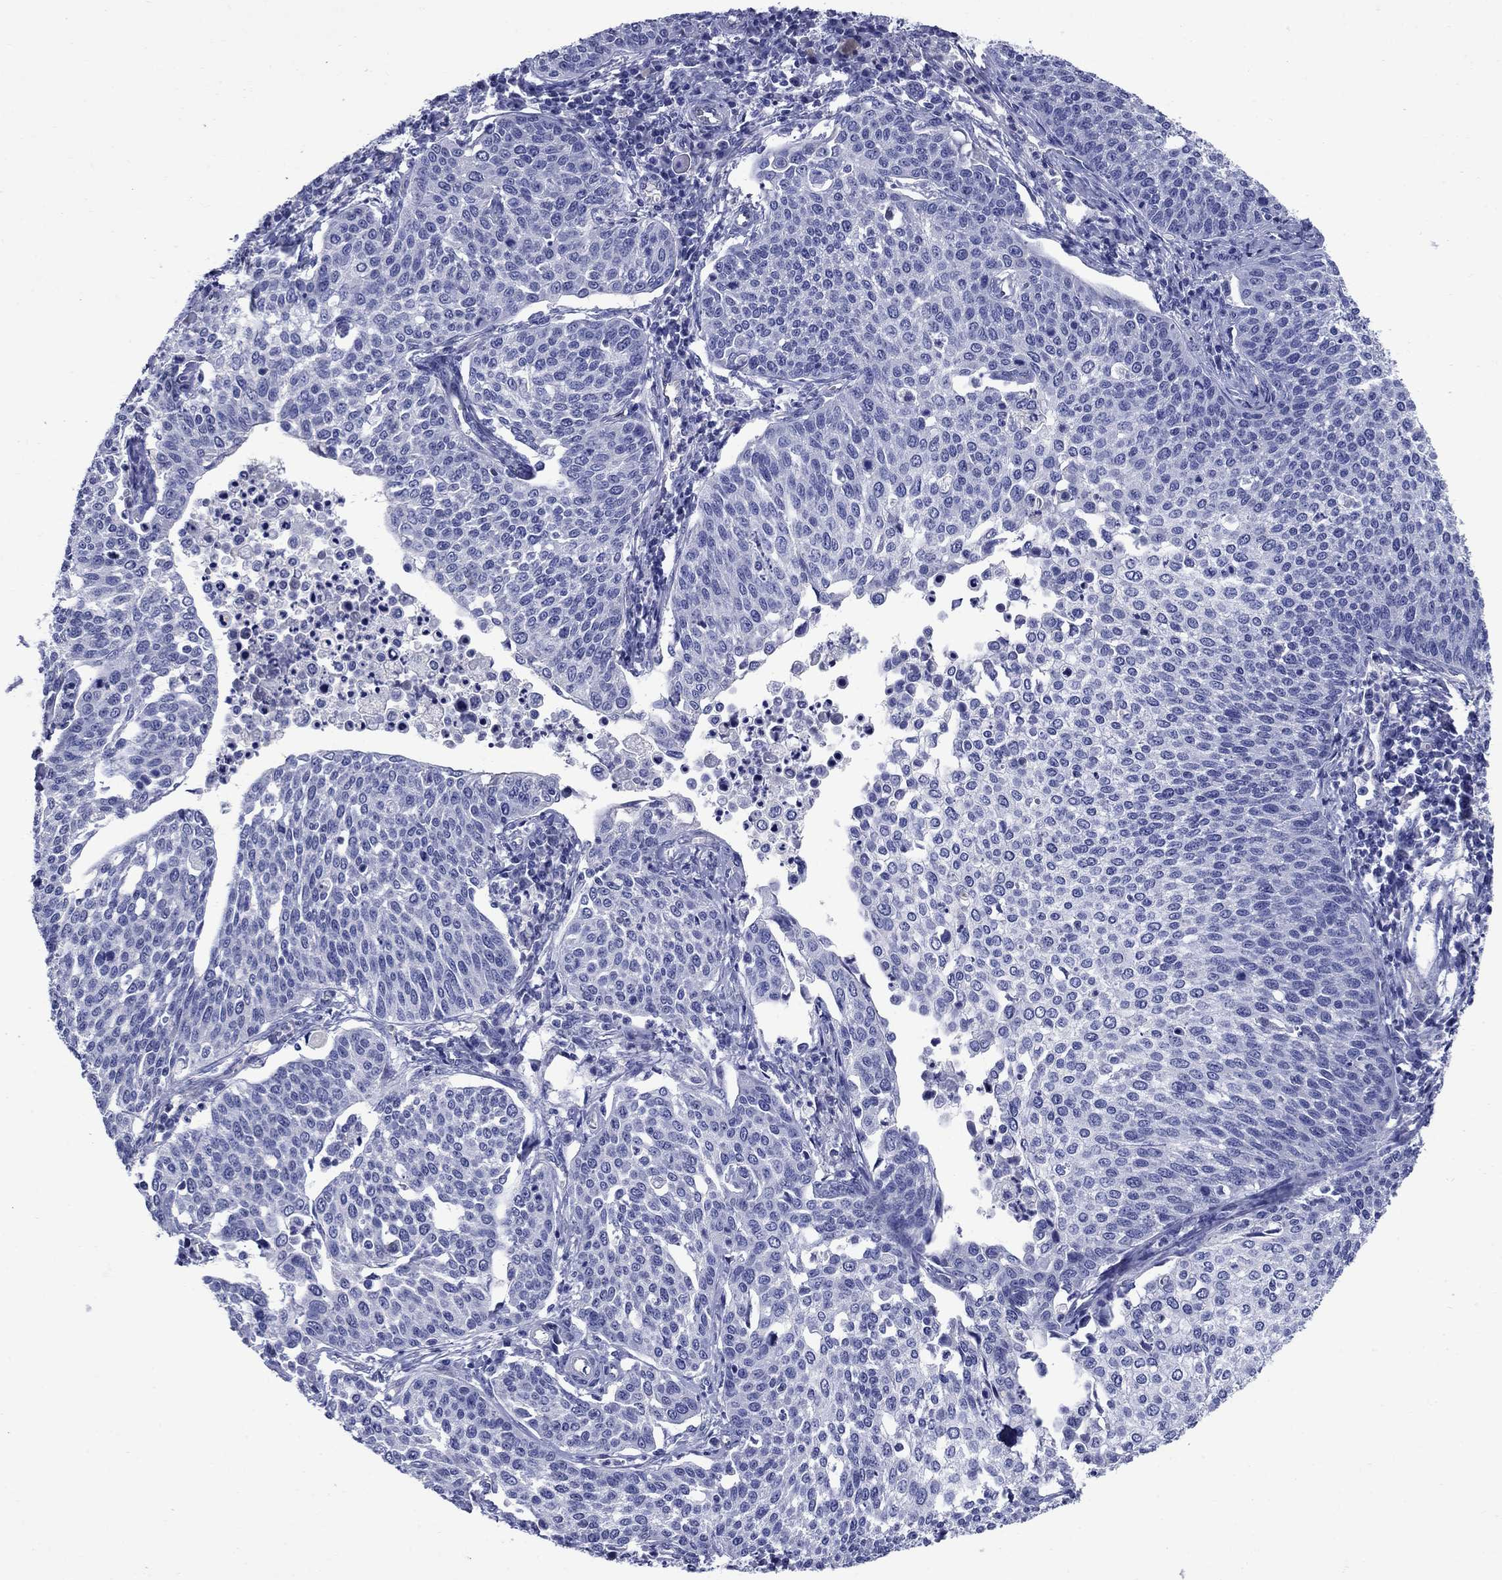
{"staining": {"intensity": "negative", "quantity": "none", "location": "none"}, "tissue": "cervical cancer", "cell_type": "Tumor cells", "image_type": "cancer", "snomed": [{"axis": "morphology", "description": "Squamous cell carcinoma, NOS"}, {"axis": "topography", "description": "Cervix"}], "caption": "Squamous cell carcinoma (cervical) was stained to show a protein in brown. There is no significant expression in tumor cells.", "gene": "SMCP", "patient": {"sex": "female", "age": 34}}